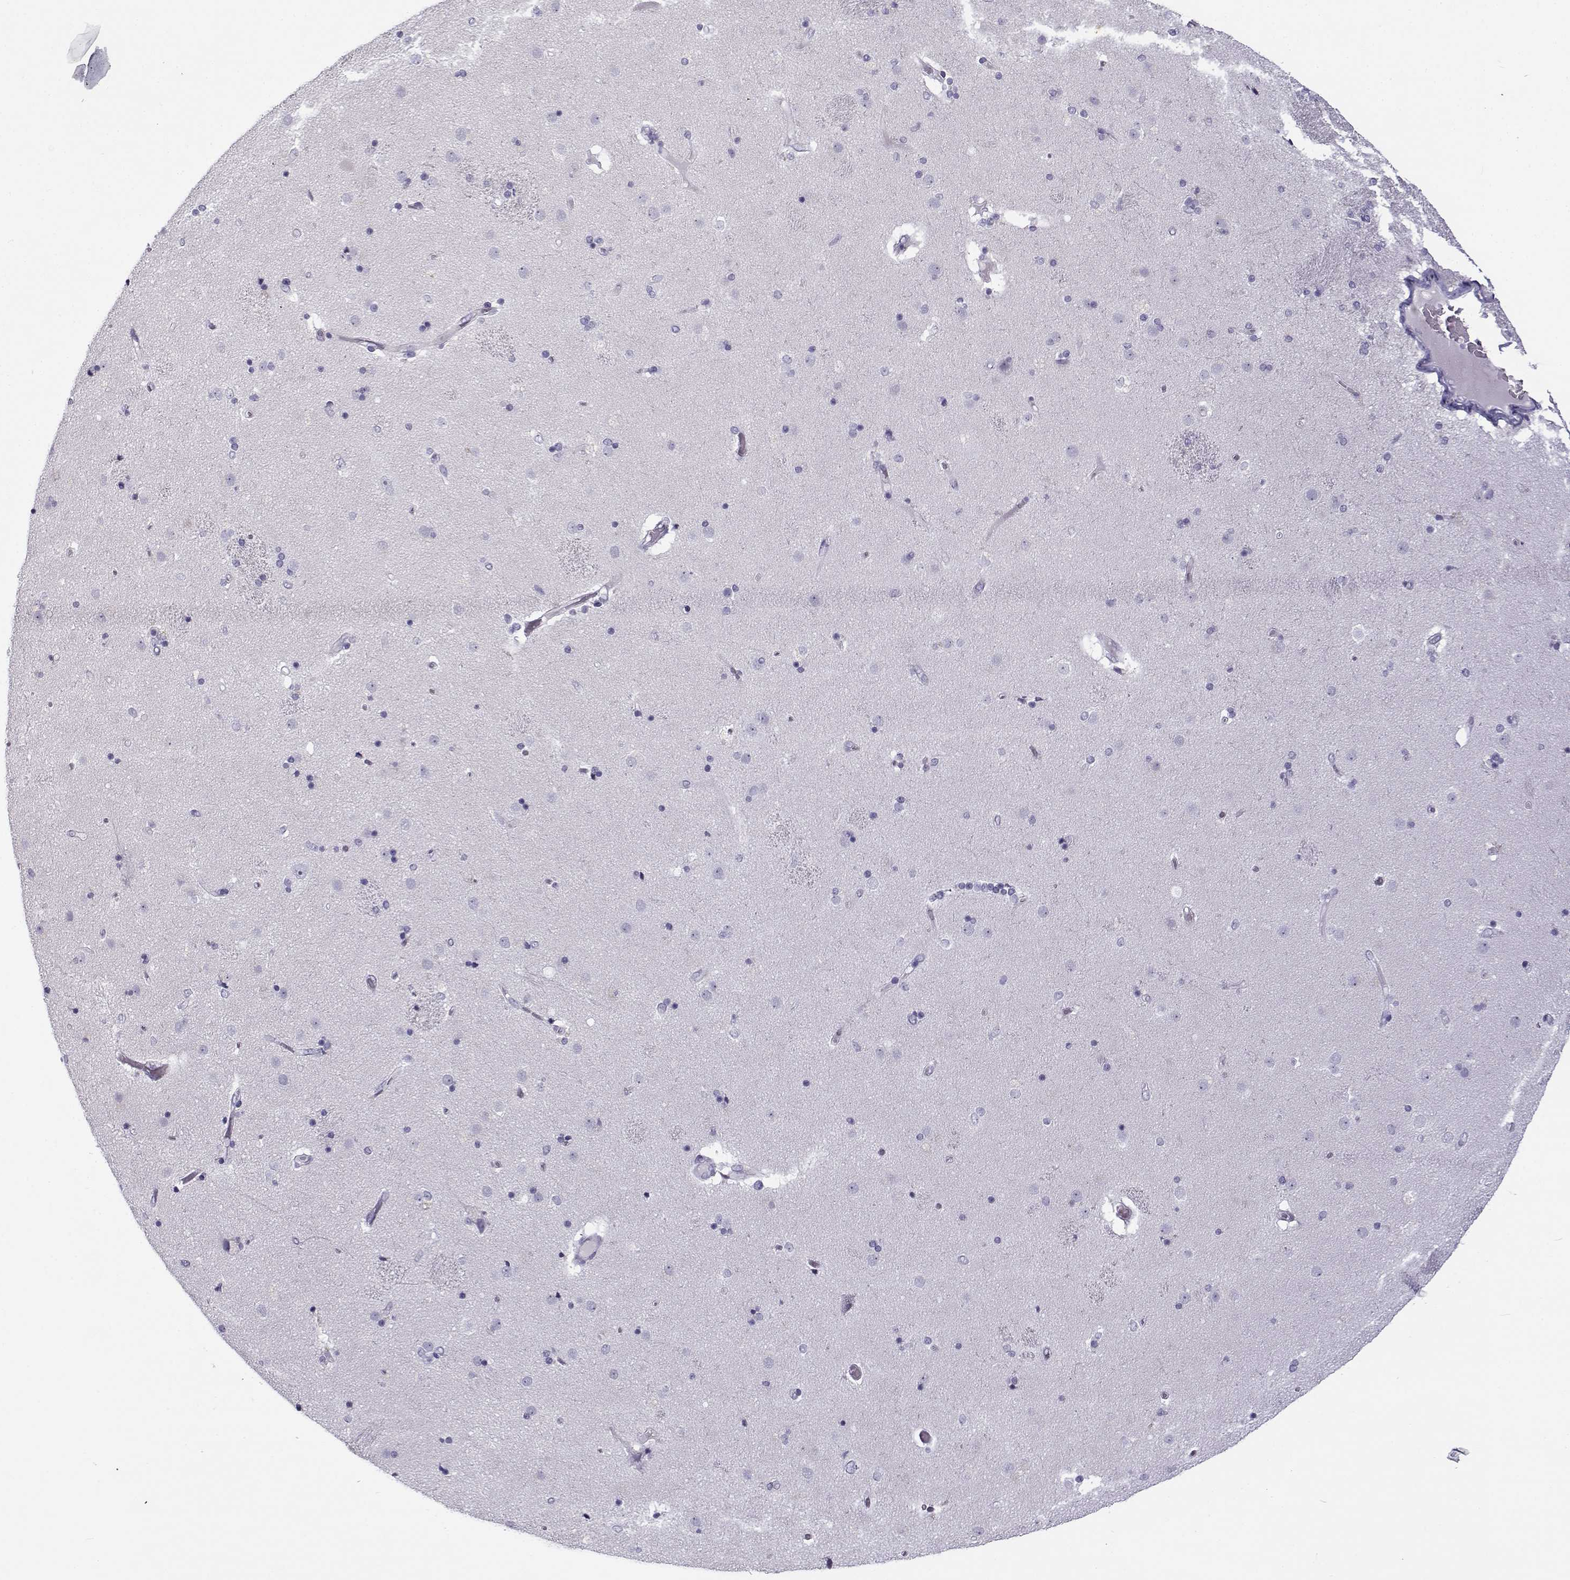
{"staining": {"intensity": "negative", "quantity": "none", "location": "none"}, "tissue": "caudate", "cell_type": "Glial cells", "image_type": "normal", "snomed": [{"axis": "morphology", "description": "Normal tissue, NOS"}, {"axis": "topography", "description": "Lateral ventricle wall"}], "caption": "Protein analysis of benign caudate shows no significant positivity in glial cells.", "gene": "GTSF1L", "patient": {"sex": "female", "age": 71}}